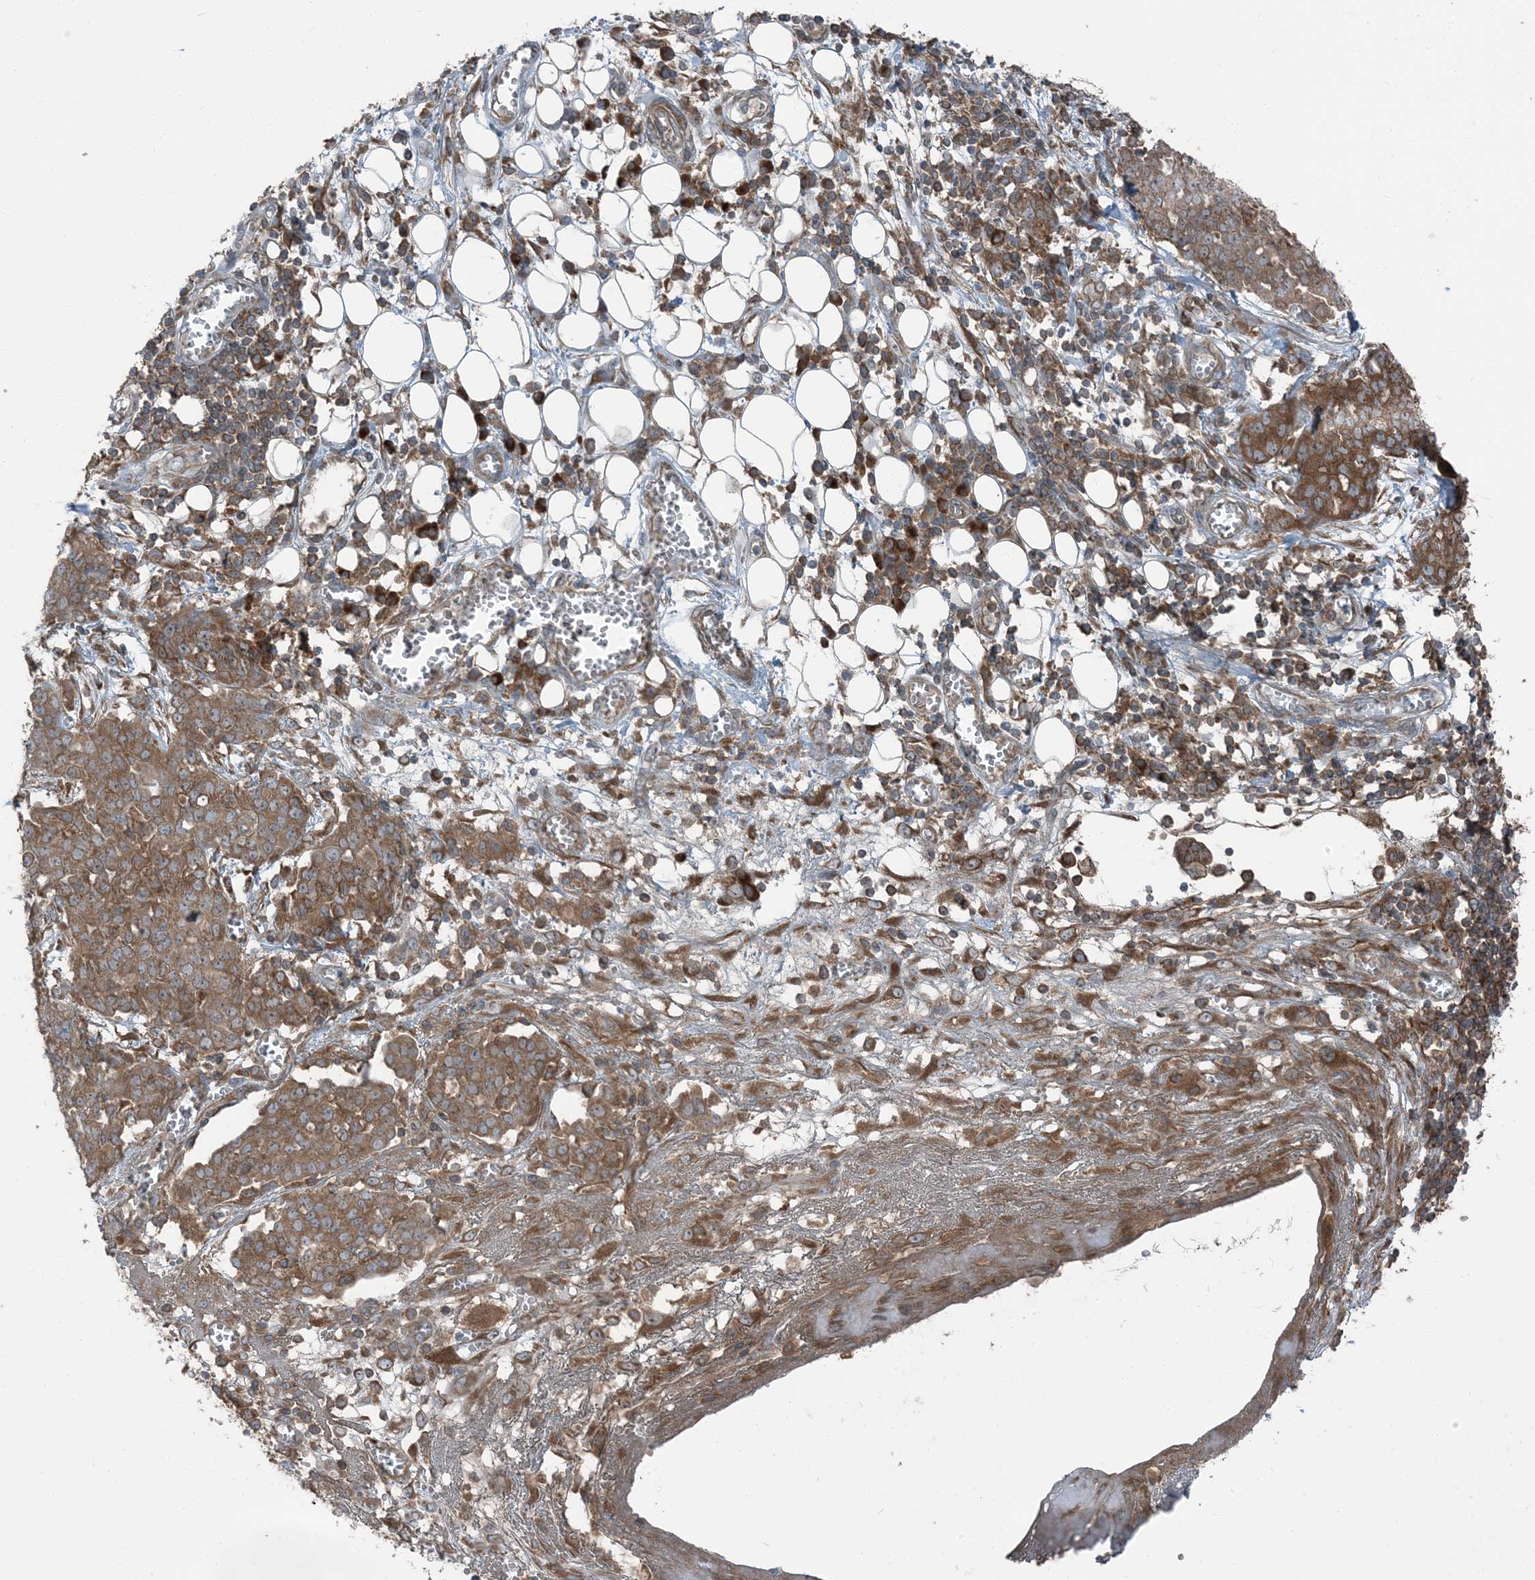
{"staining": {"intensity": "strong", "quantity": ">75%", "location": "cytoplasmic/membranous"}, "tissue": "ovarian cancer", "cell_type": "Tumor cells", "image_type": "cancer", "snomed": [{"axis": "morphology", "description": "Cystadenocarcinoma, serous, NOS"}, {"axis": "topography", "description": "Soft tissue"}, {"axis": "topography", "description": "Ovary"}], "caption": "DAB immunohistochemical staining of human ovarian cancer demonstrates strong cytoplasmic/membranous protein positivity in about >75% of tumor cells.", "gene": "RAB3GAP1", "patient": {"sex": "female", "age": 57}}